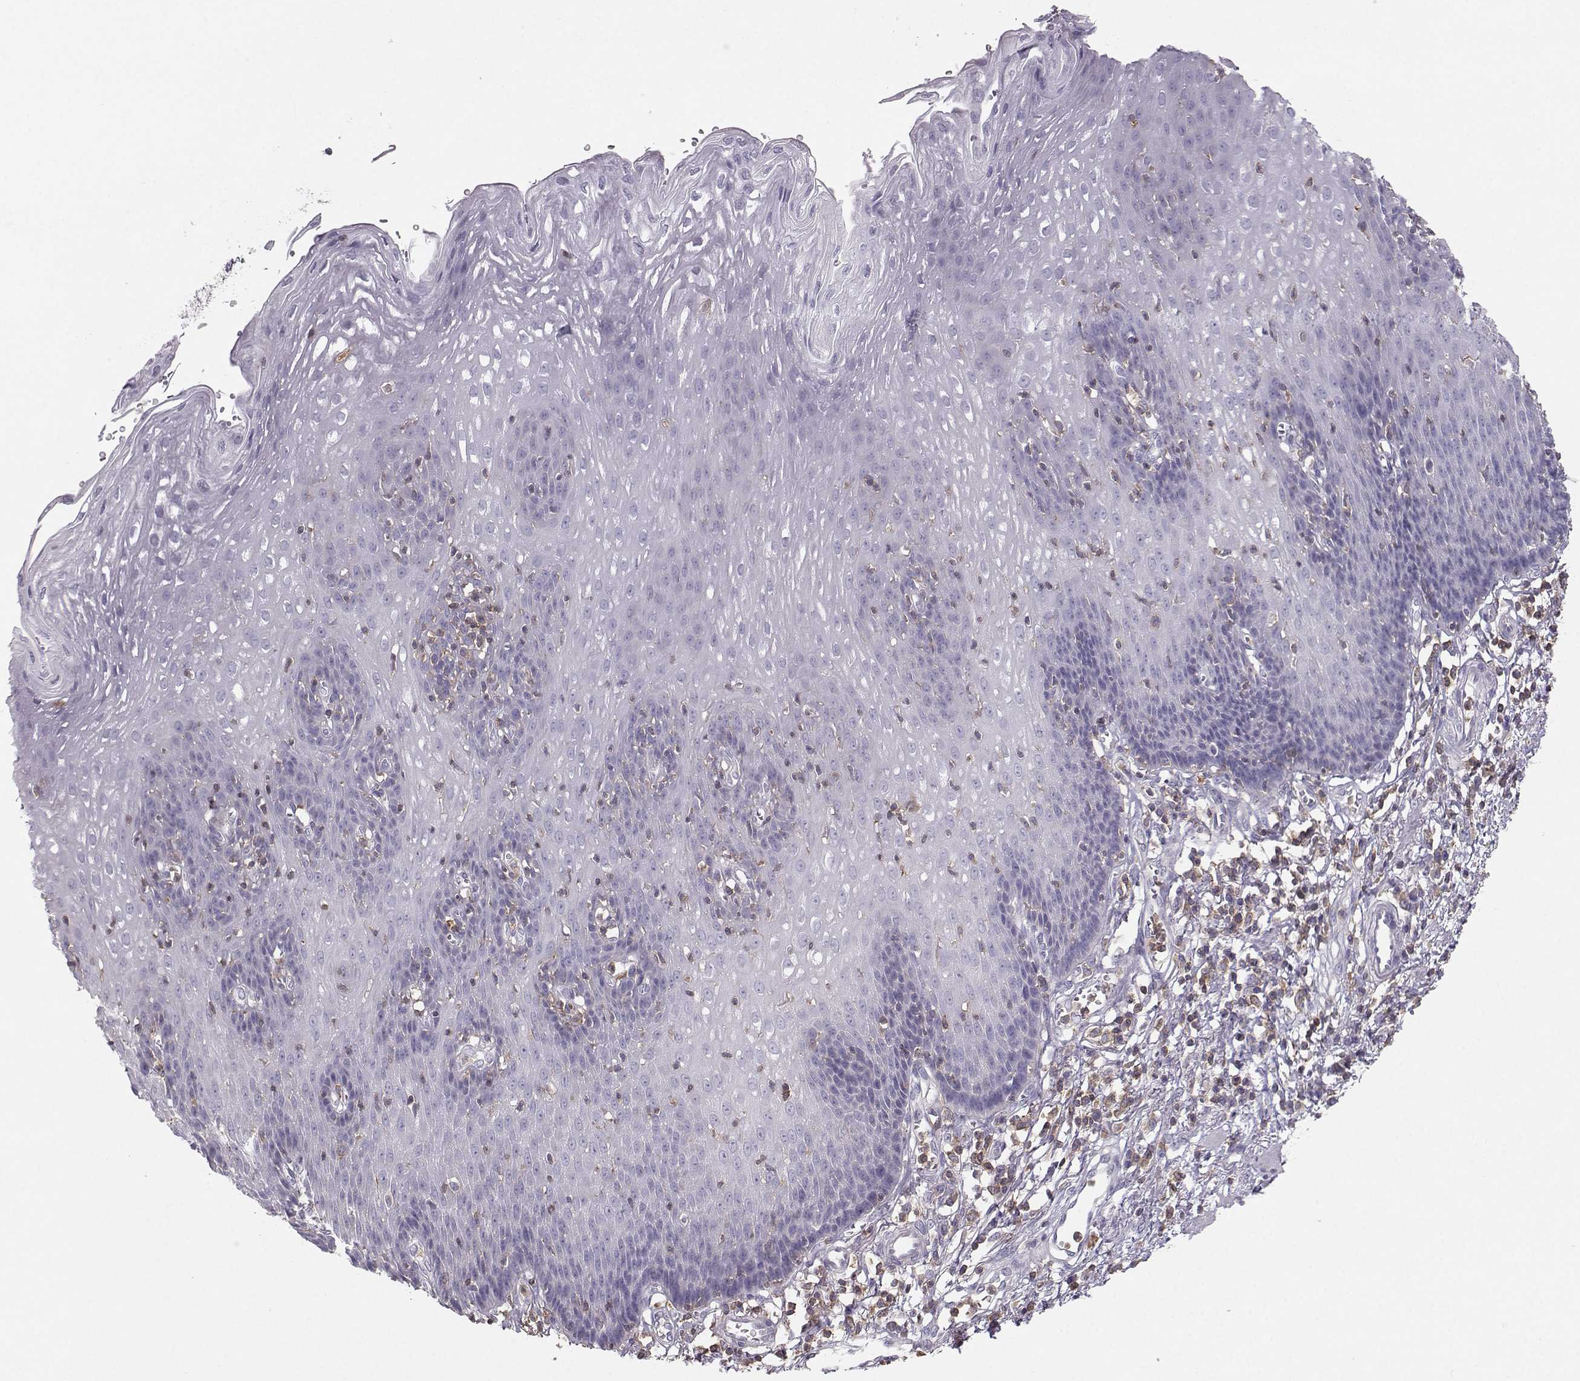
{"staining": {"intensity": "negative", "quantity": "none", "location": "none"}, "tissue": "esophagus", "cell_type": "Squamous epithelial cells", "image_type": "normal", "snomed": [{"axis": "morphology", "description": "Normal tissue, NOS"}, {"axis": "topography", "description": "Esophagus"}], "caption": "Protein analysis of benign esophagus displays no significant positivity in squamous epithelial cells.", "gene": "ZBTB32", "patient": {"sex": "male", "age": 57}}